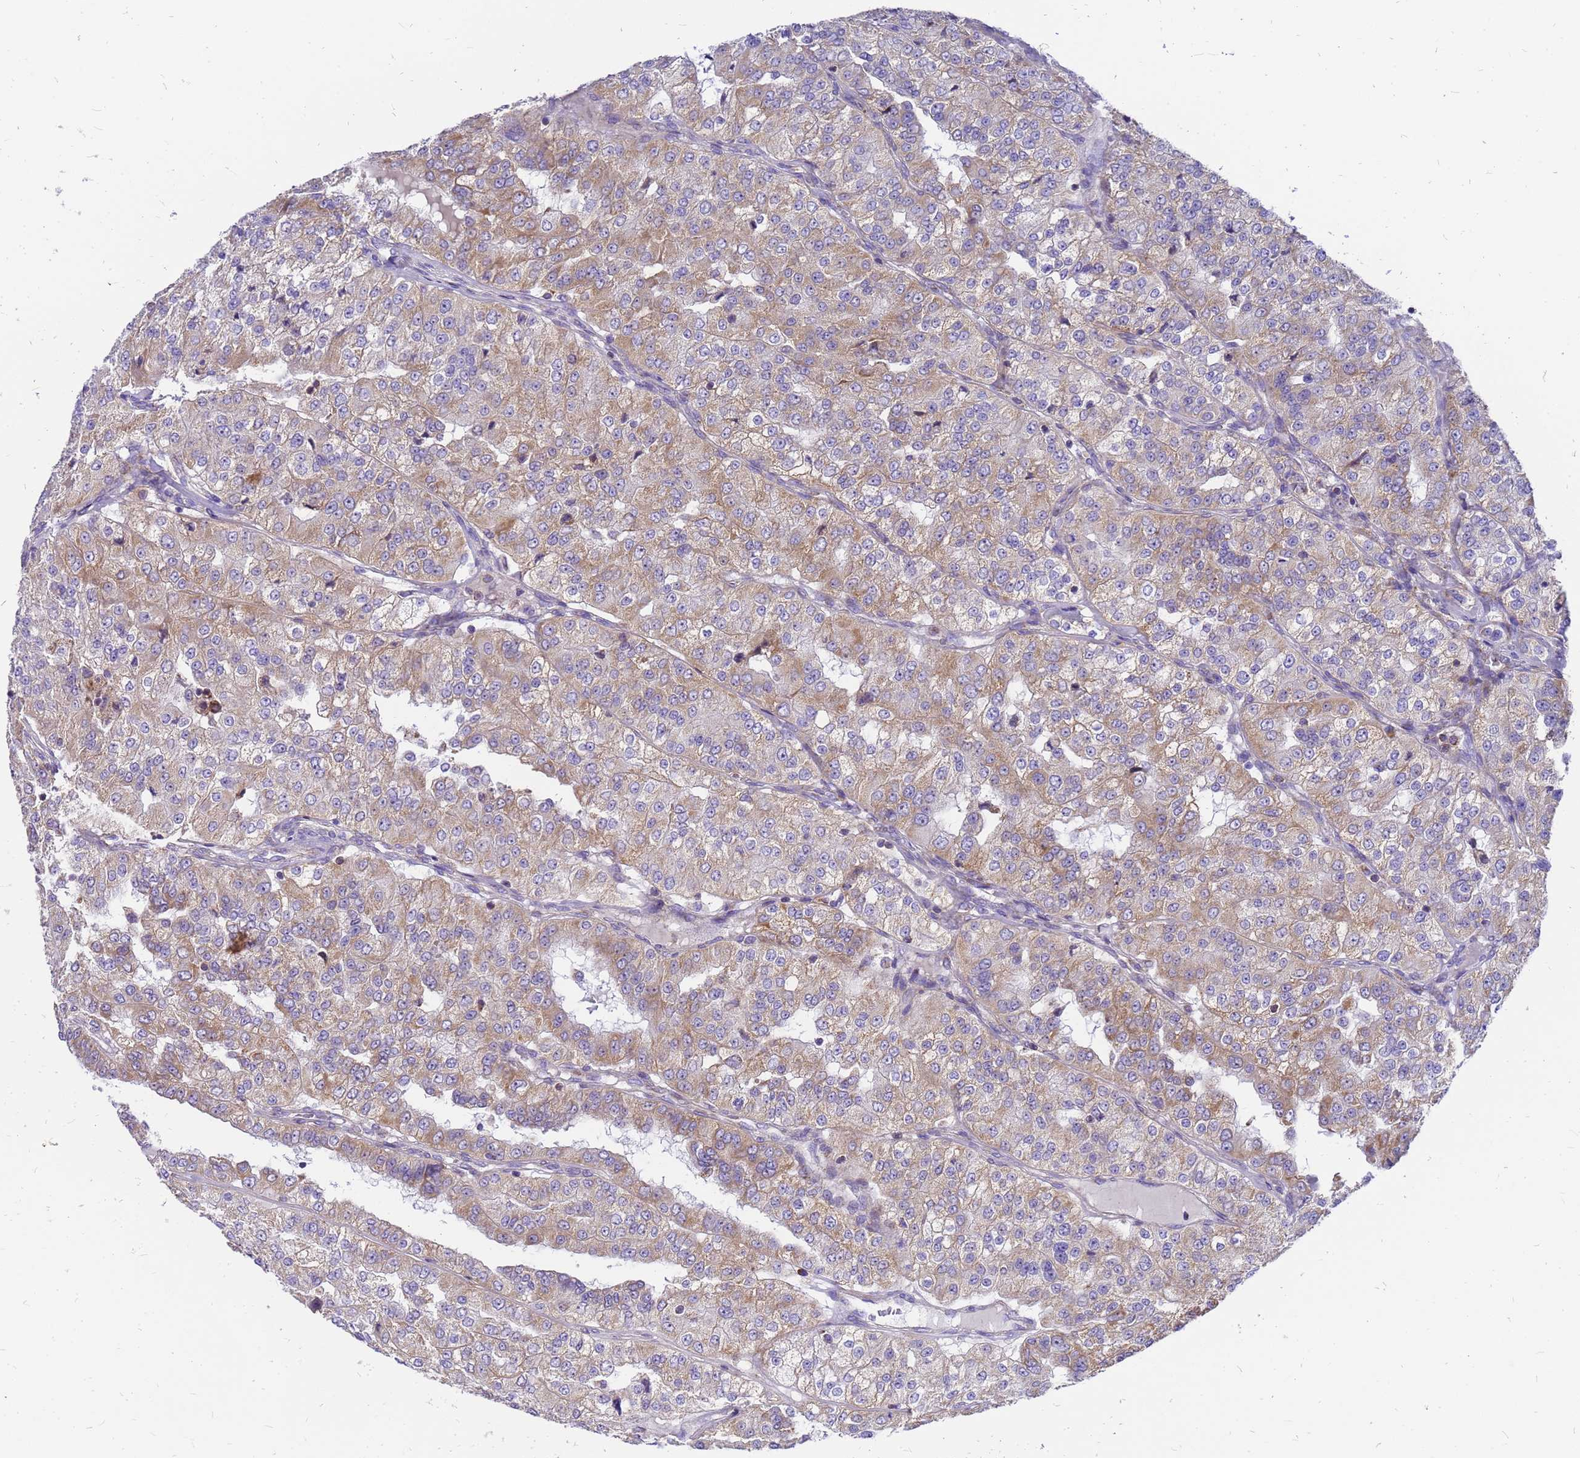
{"staining": {"intensity": "moderate", "quantity": "25%-75%", "location": "cytoplasmic/membranous"}, "tissue": "renal cancer", "cell_type": "Tumor cells", "image_type": "cancer", "snomed": [{"axis": "morphology", "description": "Adenocarcinoma, NOS"}, {"axis": "topography", "description": "Kidney"}], "caption": "Protein staining exhibits moderate cytoplasmic/membranous staining in about 25%-75% of tumor cells in renal adenocarcinoma. Ihc stains the protein in brown and the nuclei are stained blue.", "gene": "MRPS26", "patient": {"sex": "female", "age": 63}}